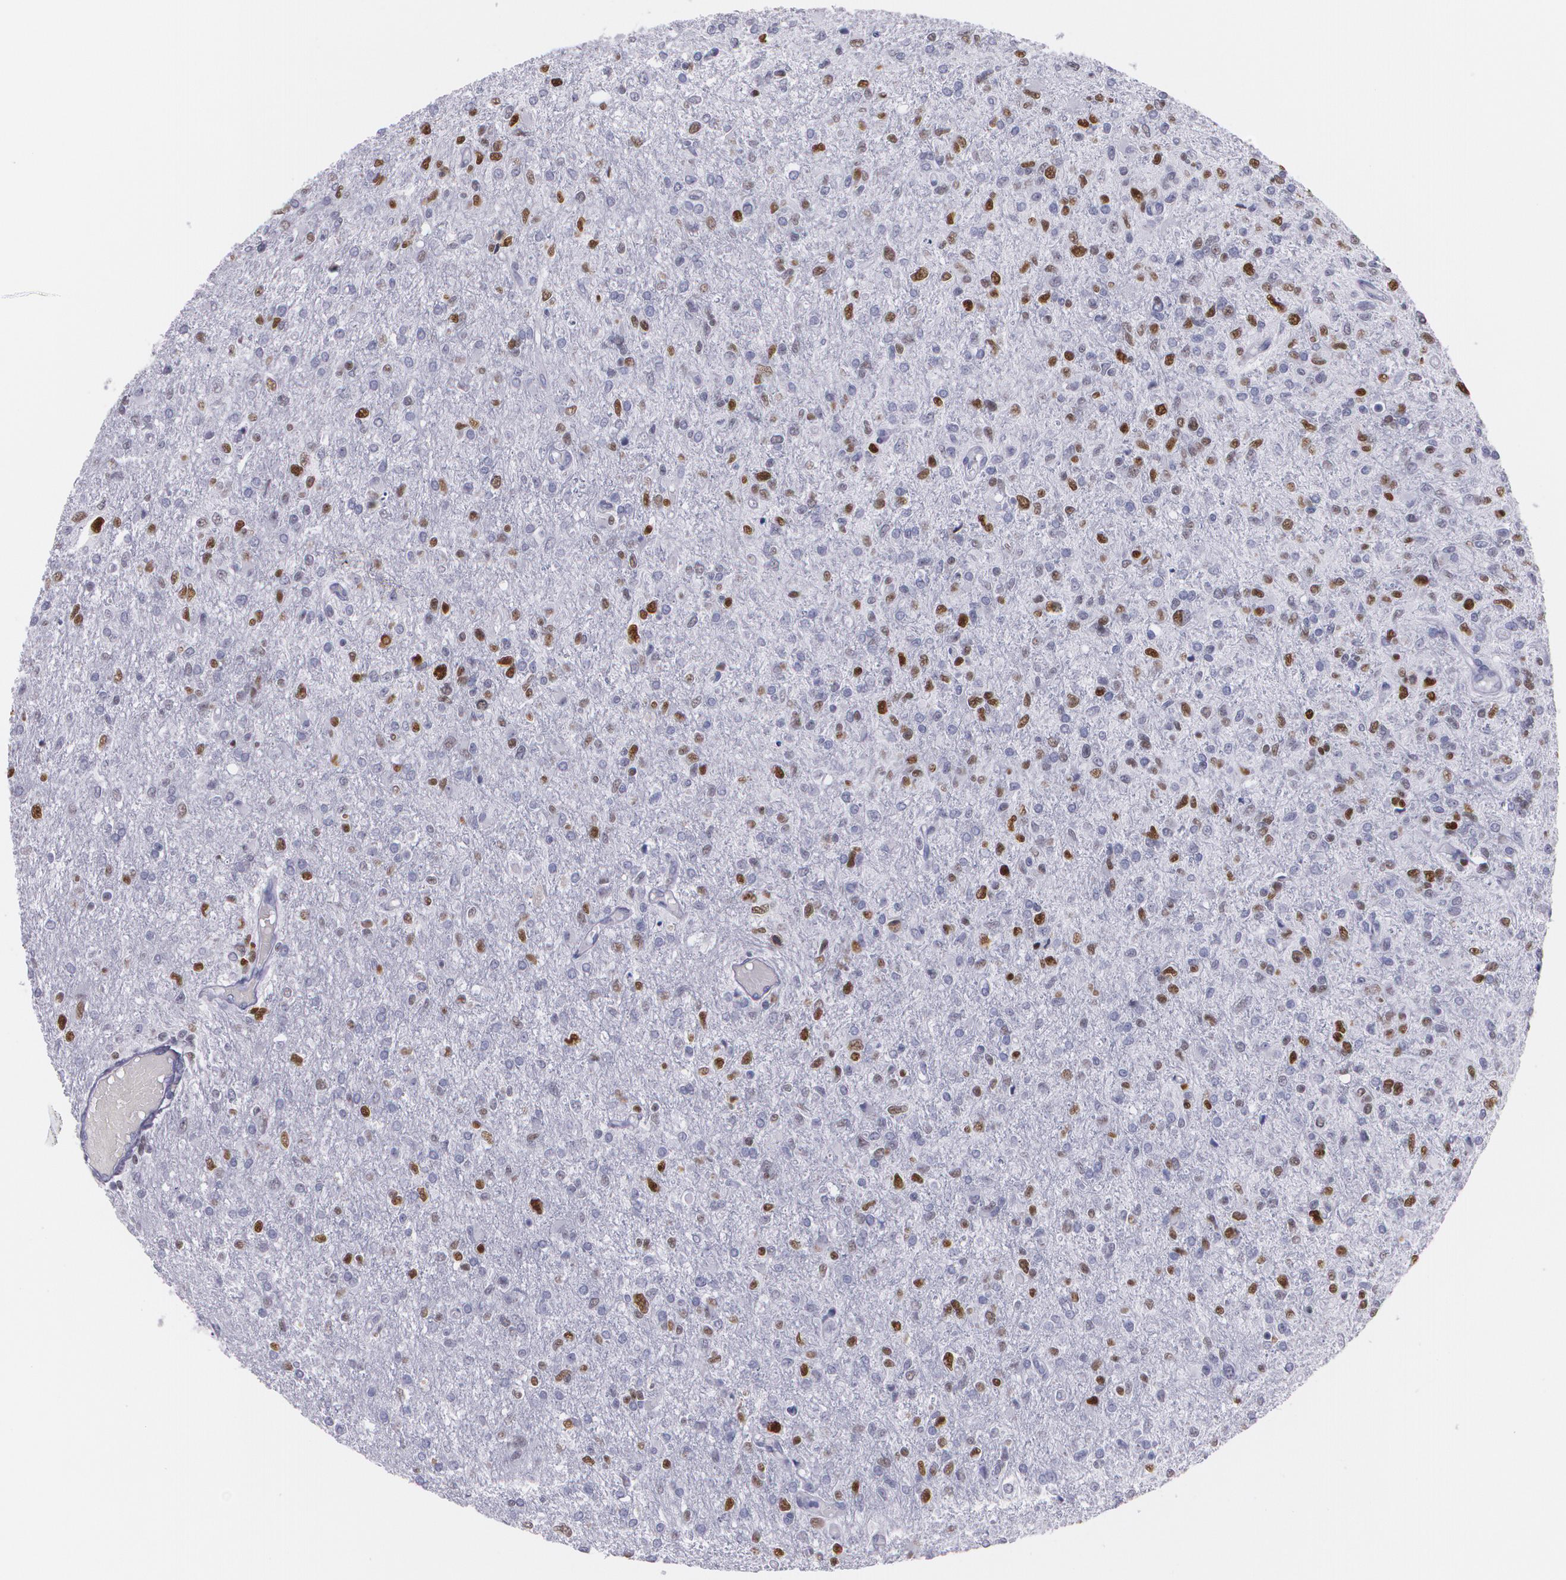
{"staining": {"intensity": "strong", "quantity": "25%-75%", "location": "nuclear"}, "tissue": "glioma", "cell_type": "Tumor cells", "image_type": "cancer", "snomed": [{"axis": "morphology", "description": "Glioma, malignant, High grade"}, {"axis": "topography", "description": "Cerebral cortex"}], "caption": "A brown stain labels strong nuclear staining of a protein in glioma tumor cells.", "gene": "TP53", "patient": {"sex": "male", "age": 76}}